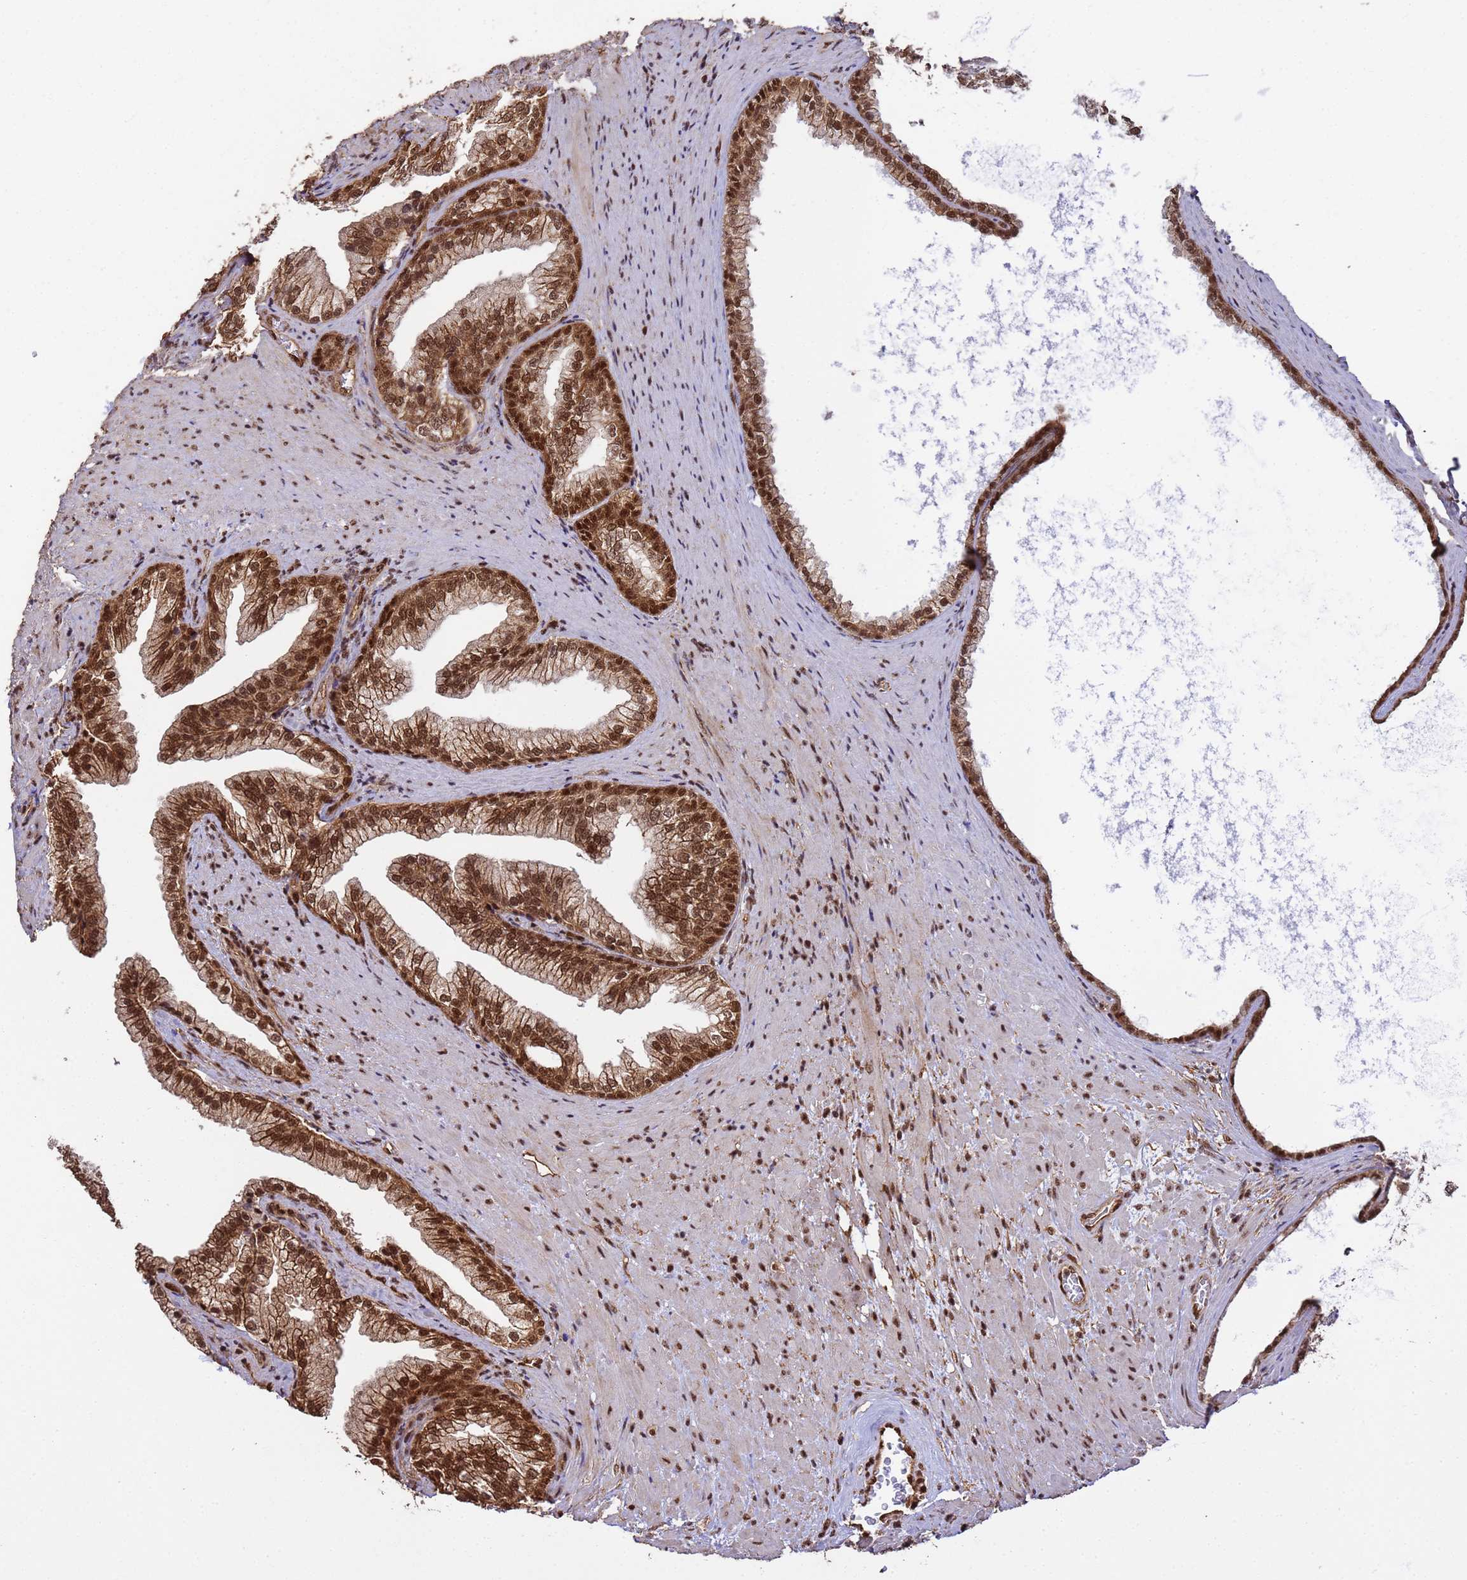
{"staining": {"intensity": "strong", "quantity": ">75%", "location": "cytoplasmic/membranous,nuclear"}, "tissue": "prostate", "cell_type": "Glandular cells", "image_type": "normal", "snomed": [{"axis": "morphology", "description": "Normal tissue, NOS"}, {"axis": "topography", "description": "Prostate"}], "caption": "DAB immunohistochemical staining of benign prostate shows strong cytoplasmic/membranous,nuclear protein expression in about >75% of glandular cells.", "gene": "SYF2", "patient": {"sex": "male", "age": 76}}